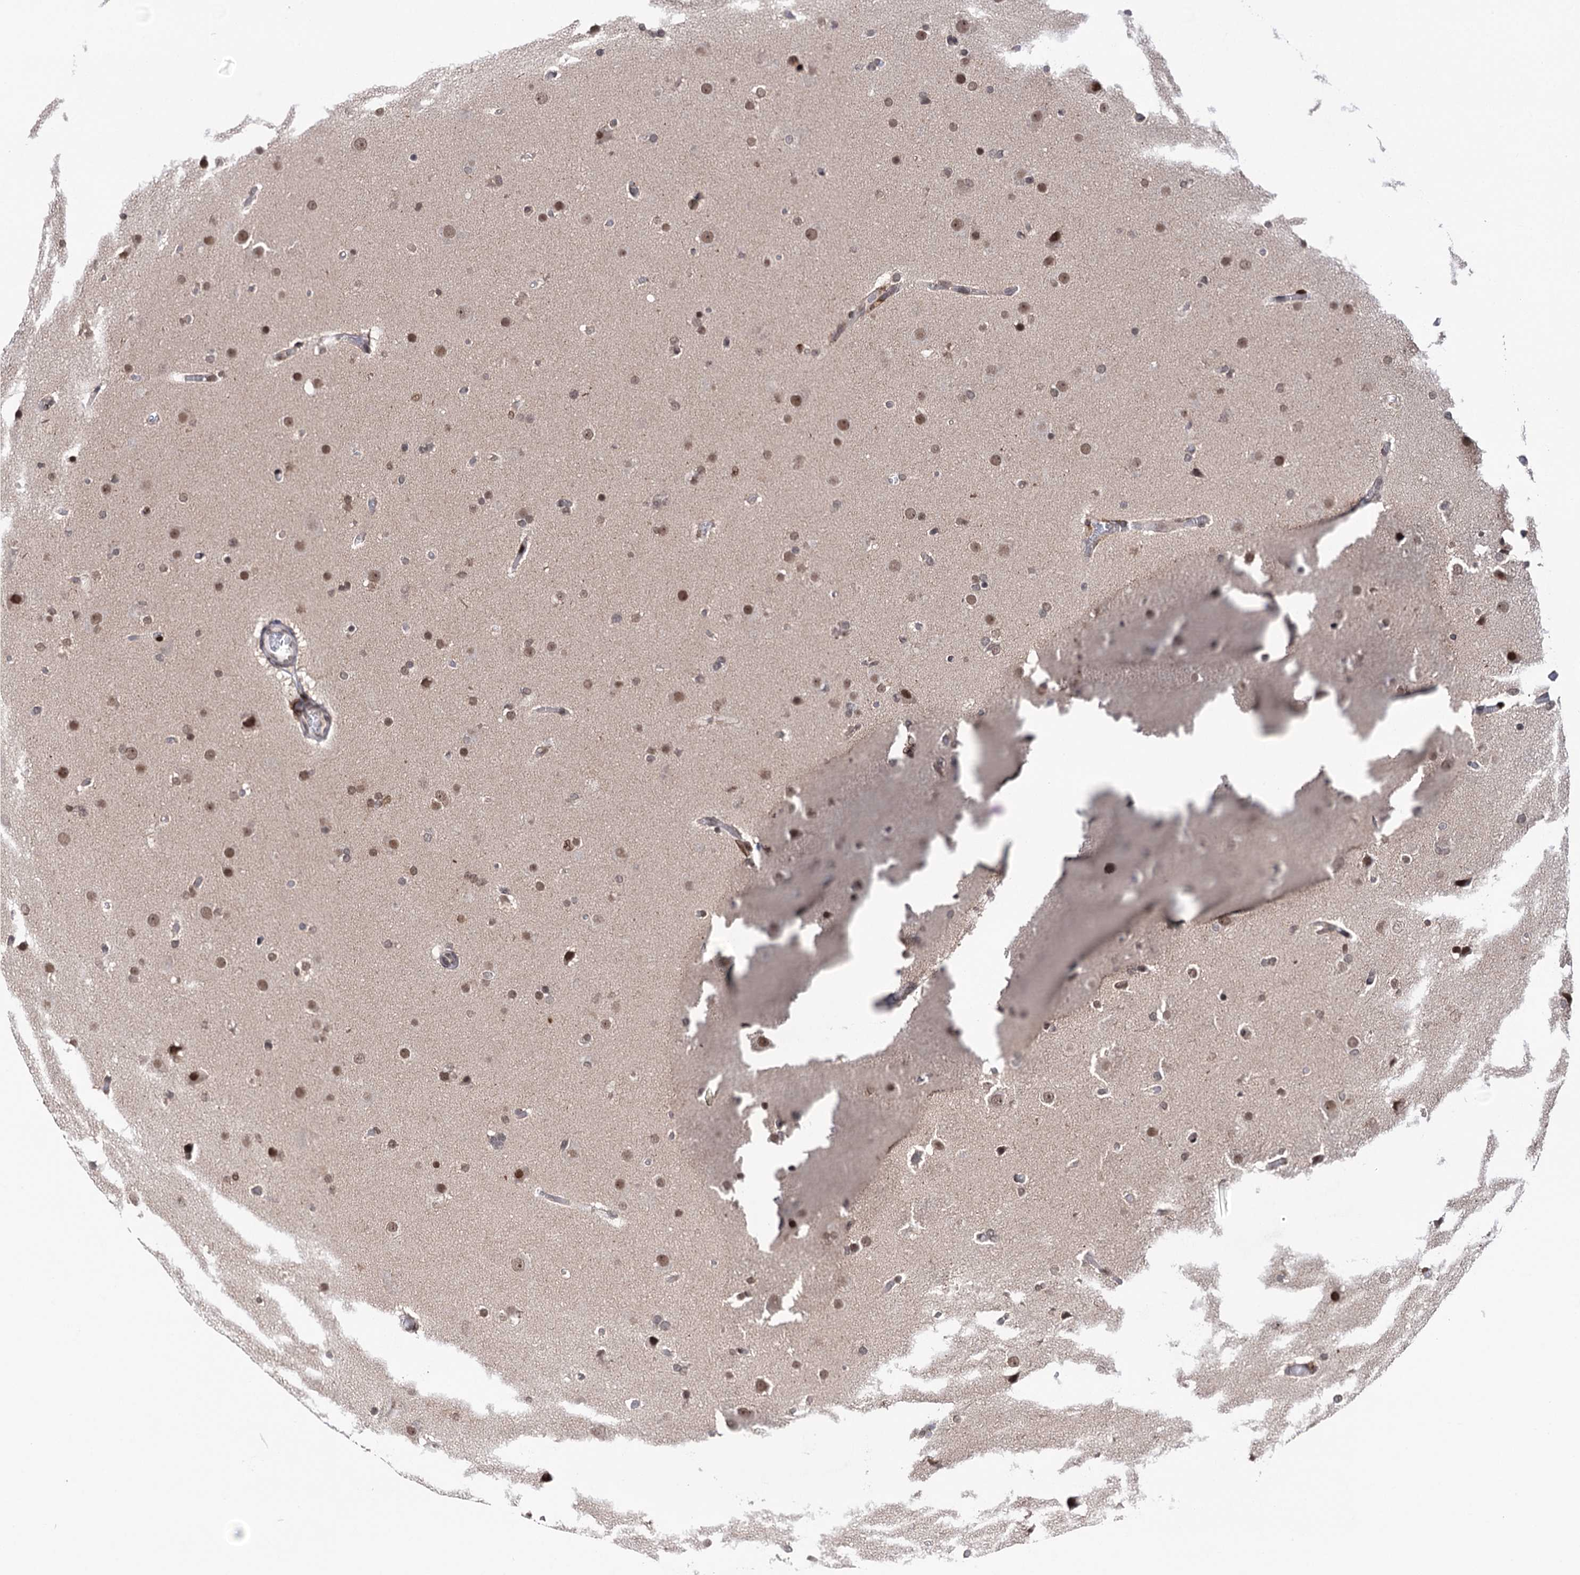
{"staining": {"intensity": "moderate", "quantity": ">75%", "location": "nuclear"}, "tissue": "glioma", "cell_type": "Tumor cells", "image_type": "cancer", "snomed": [{"axis": "morphology", "description": "Glioma, malignant, High grade"}, {"axis": "topography", "description": "Cerebral cortex"}], "caption": "Malignant glioma (high-grade) tissue demonstrates moderate nuclear expression in about >75% of tumor cells", "gene": "CCDC77", "patient": {"sex": "female", "age": 36}}